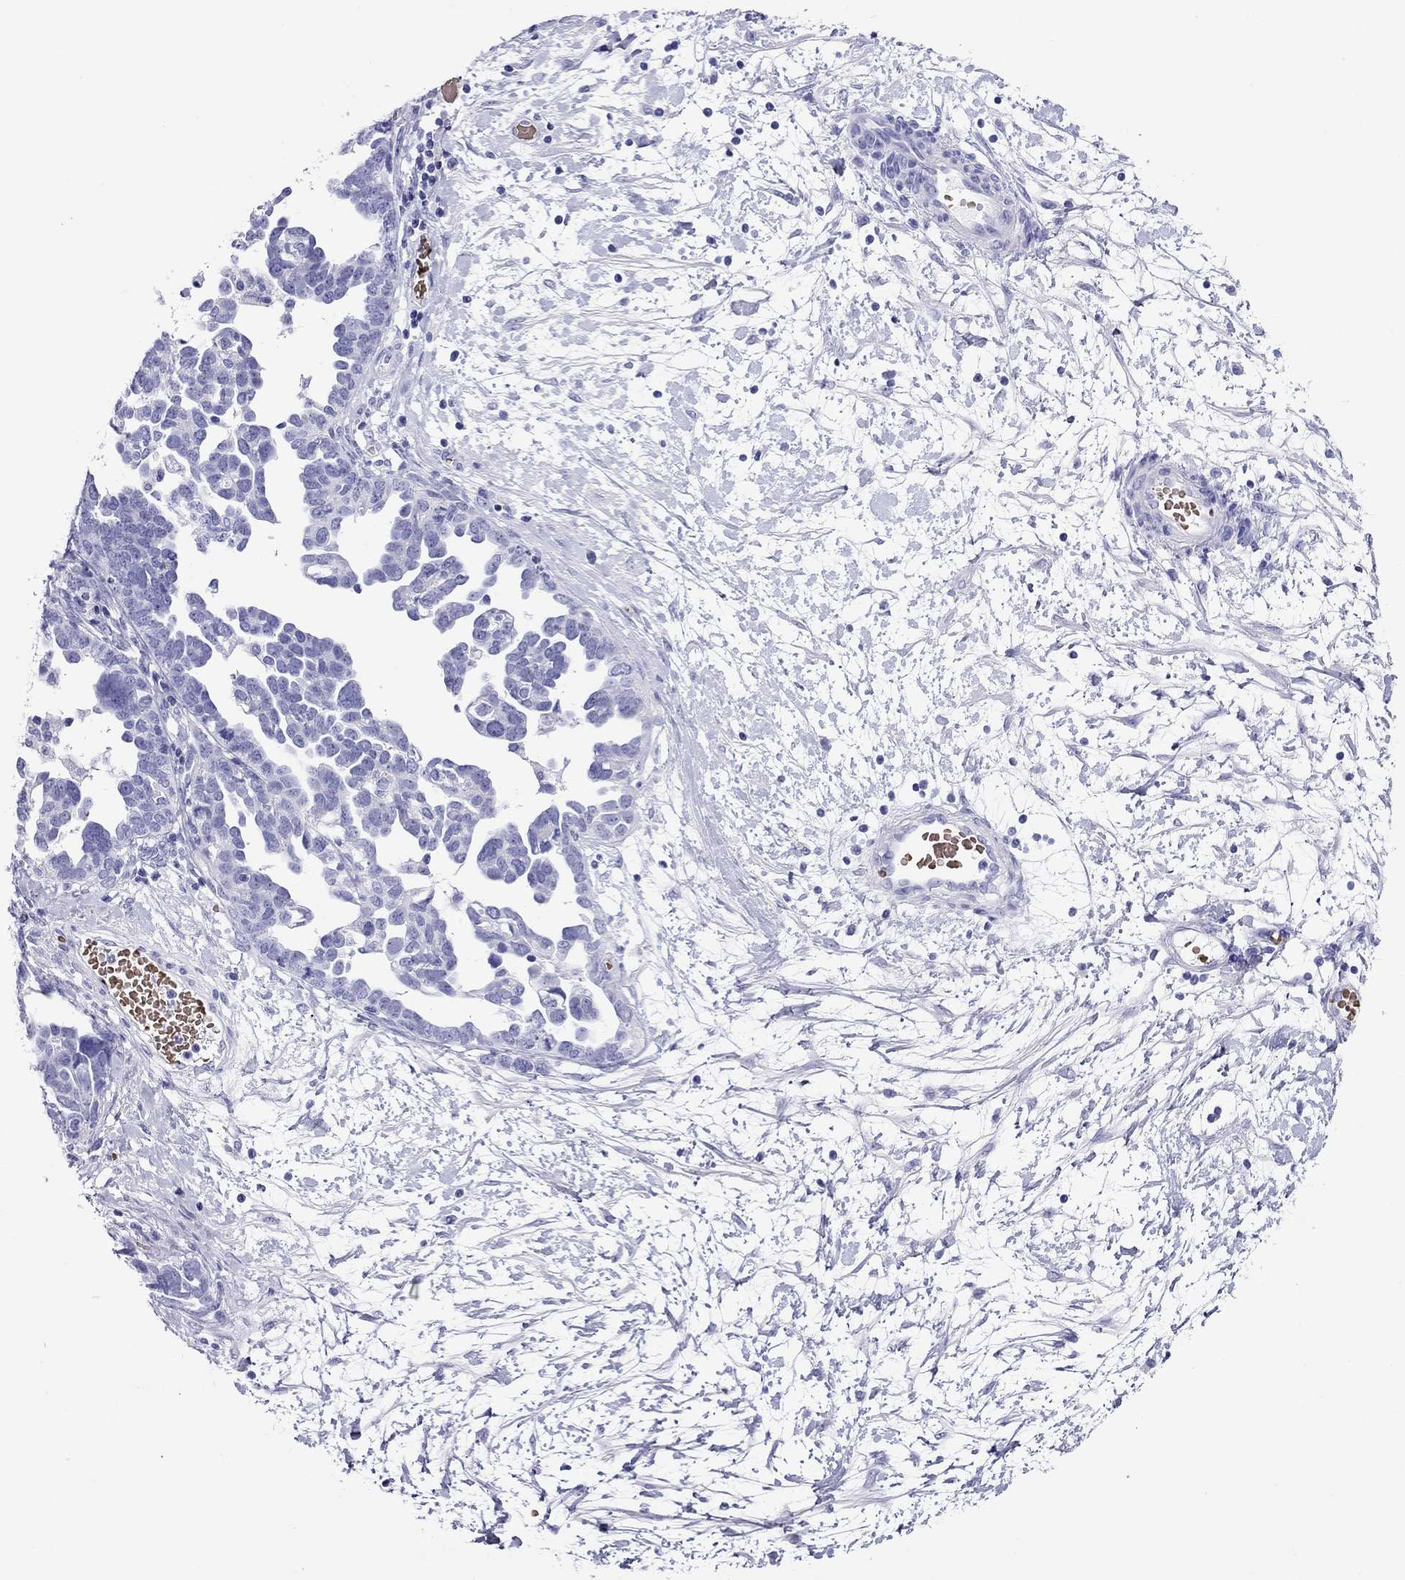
{"staining": {"intensity": "negative", "quantity": "none", "location": "none"}, "tissue": "ovarian cancer", "cell_type": "Tumor cells", "image_type": "cancer", "snomed": [{"axis": "morphology", "description": "Cystadenocarcinoma, serous, NOS"}, {"axis": "topography", "description": "Ovary"}], "caption": "Serous cystadenocarcinoma (ovarian) was stained to show a protein in brown. There is no significant staining in tumor cells.", "gene": "PTPRN", "patient": {"sex": "female", "age": 54}}